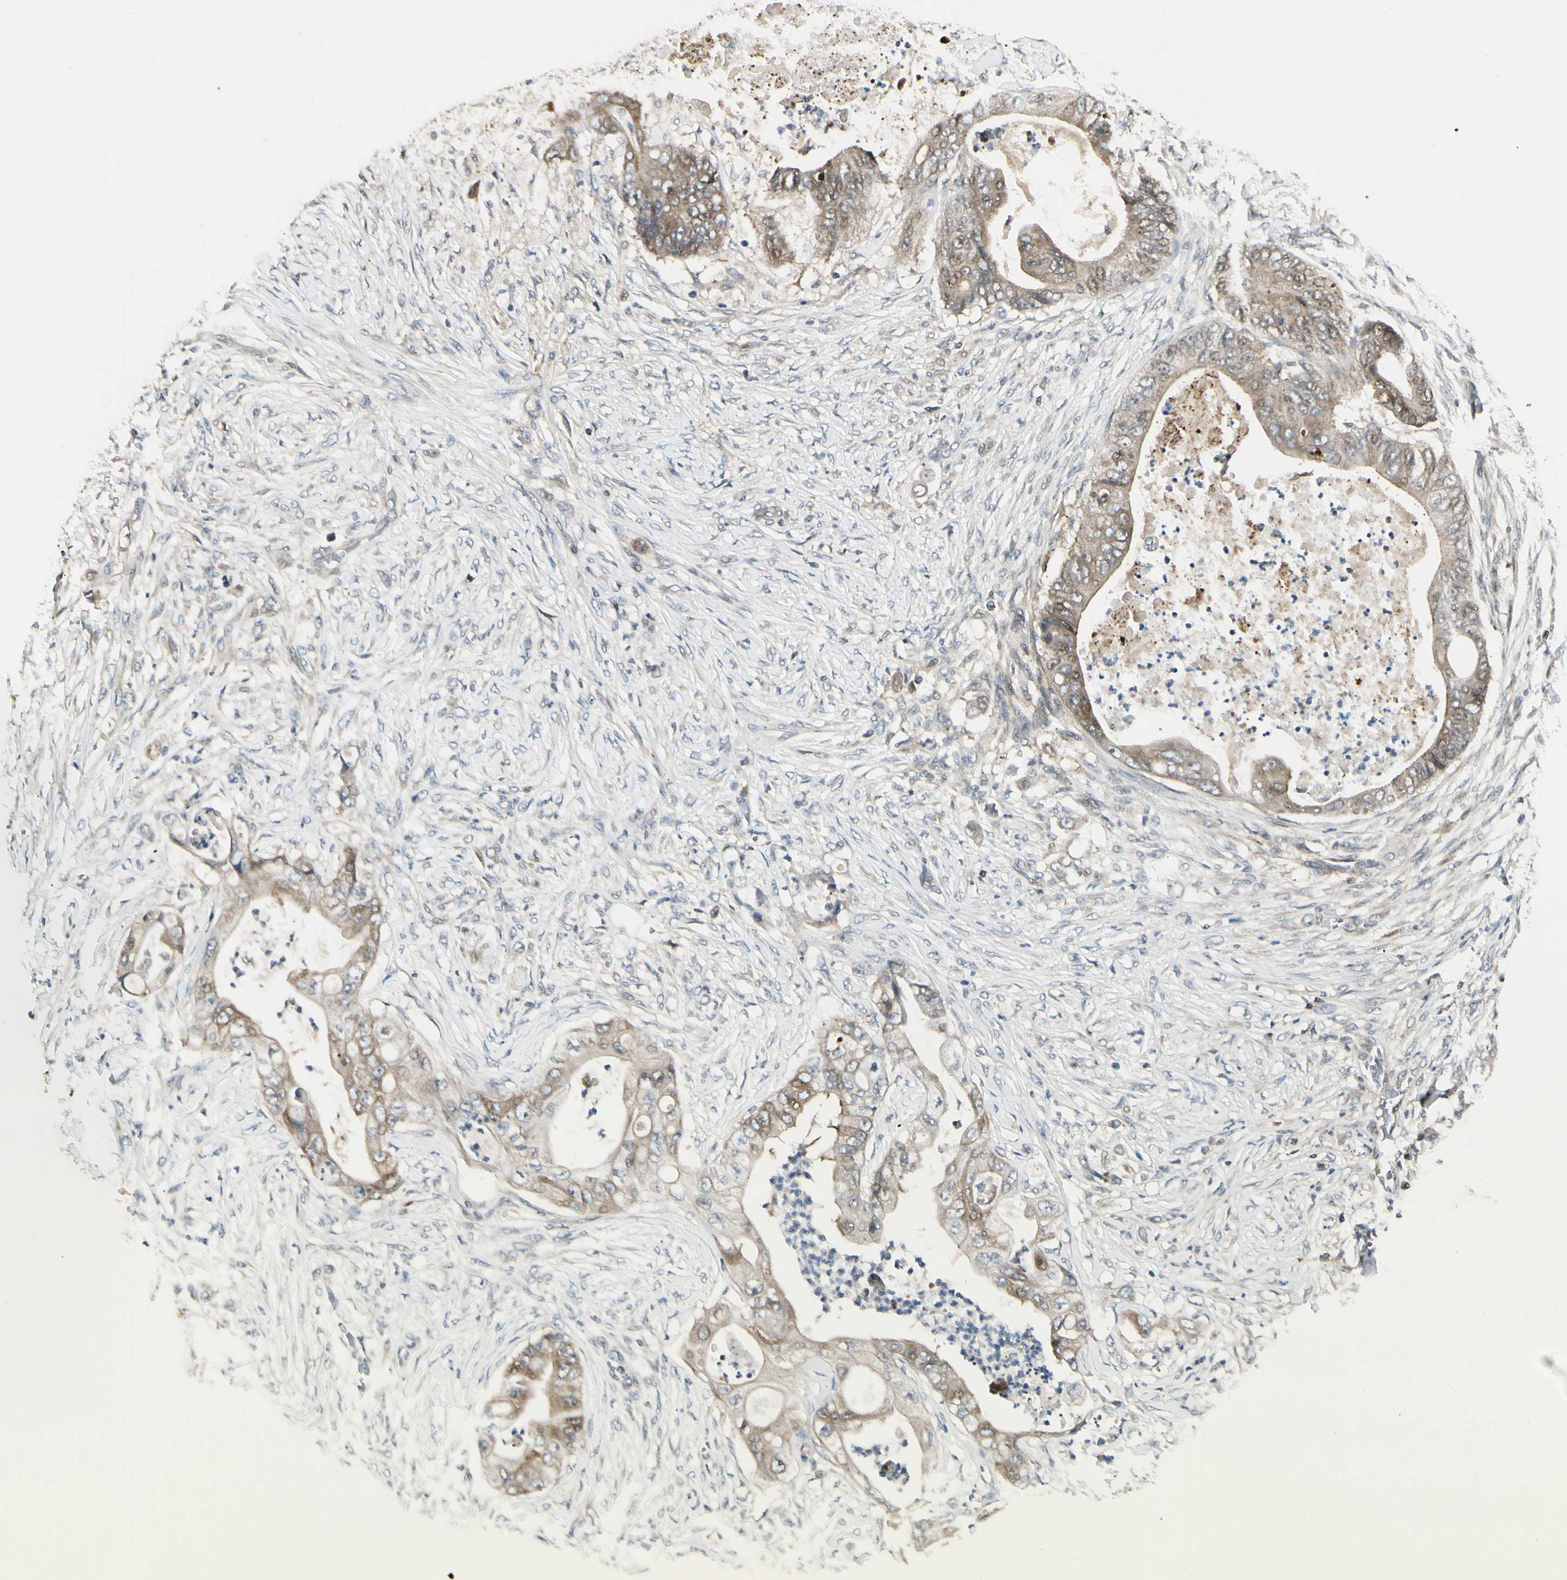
{"staining": {"intensity": "moderate", "quantity": ">75%", "location": "cytoplasmic/membranous"}, "tissue": "stomach cancer", "cell_type": "Tumor cells", "image_type": "cancer", "snomed": [{"axis": "morphology", "description": "Adenocarcinoma, NOS"}, {"axis": "topography", "description": "Stomach"}], "caption": "The histopathology image demonstrates immunohistochemical staining of adenocarcinoma (stomach). There is moderate cytoplasmic/membranous staining is appreciated in approximately >75% of tumor cells.", "gene": "EVC", "patient": {"sex": "female", "age": 73}}